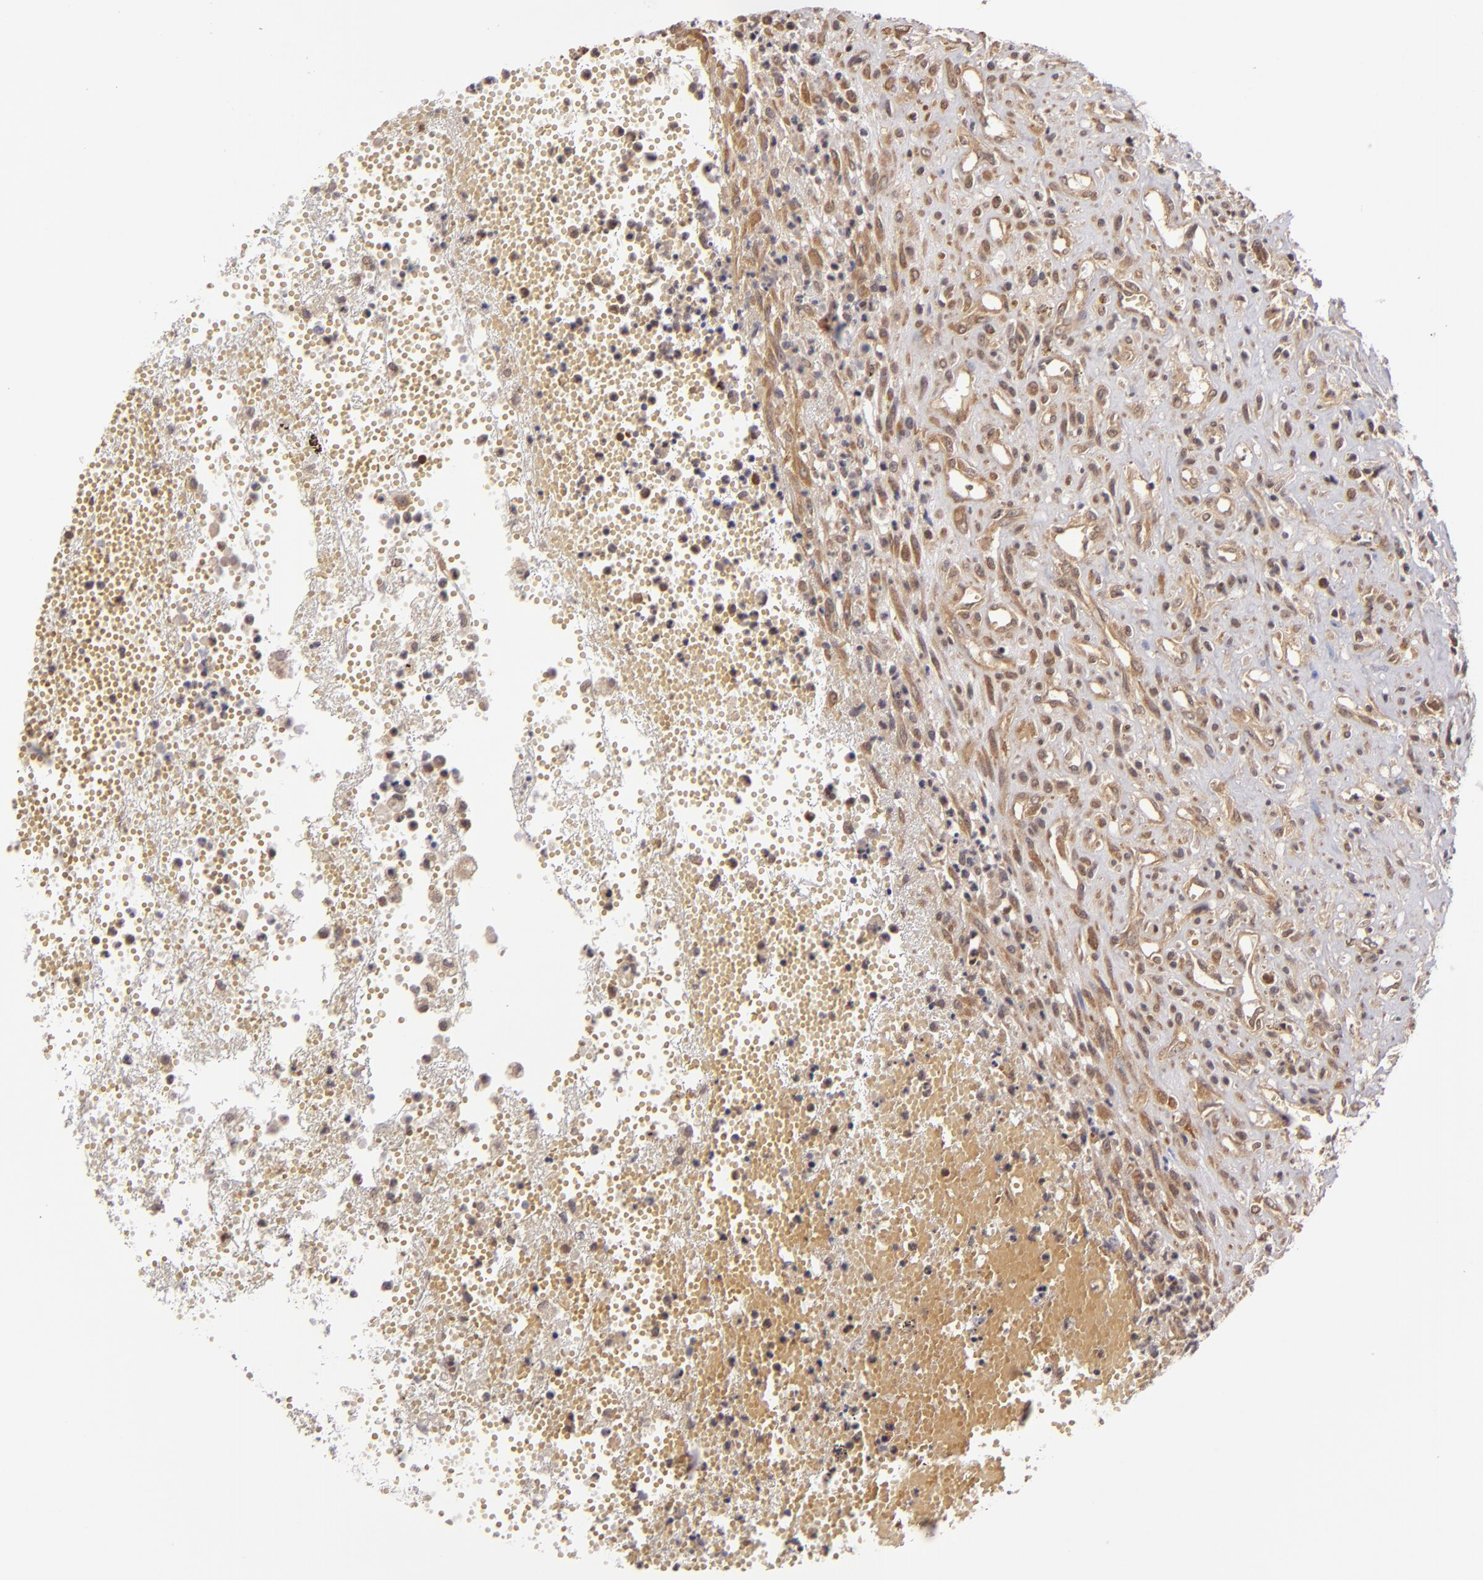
{"staining": {"intensity": "moderate", "quantity": "25%-75%", "location": "cytoplasmic/membranous"}, "tissue": "glioma", "cell_type": "Tumor cells", "image_type": "cancer", "snomed": [{"axis": "morphology", "description": "Glioma, malignant, High grade"}, {"axis": "topography", "description": "Brain"}], "caption": "DAB (3,3'-diaminobenzidine) immunohistochemical staining of human glioma exhibits moderate cytoplasmic/membranous protein positivity in approximately 25%-75% of tumor cells.", "gene": "MAPK3", "patient": {"sex": "male", "age": 66}}